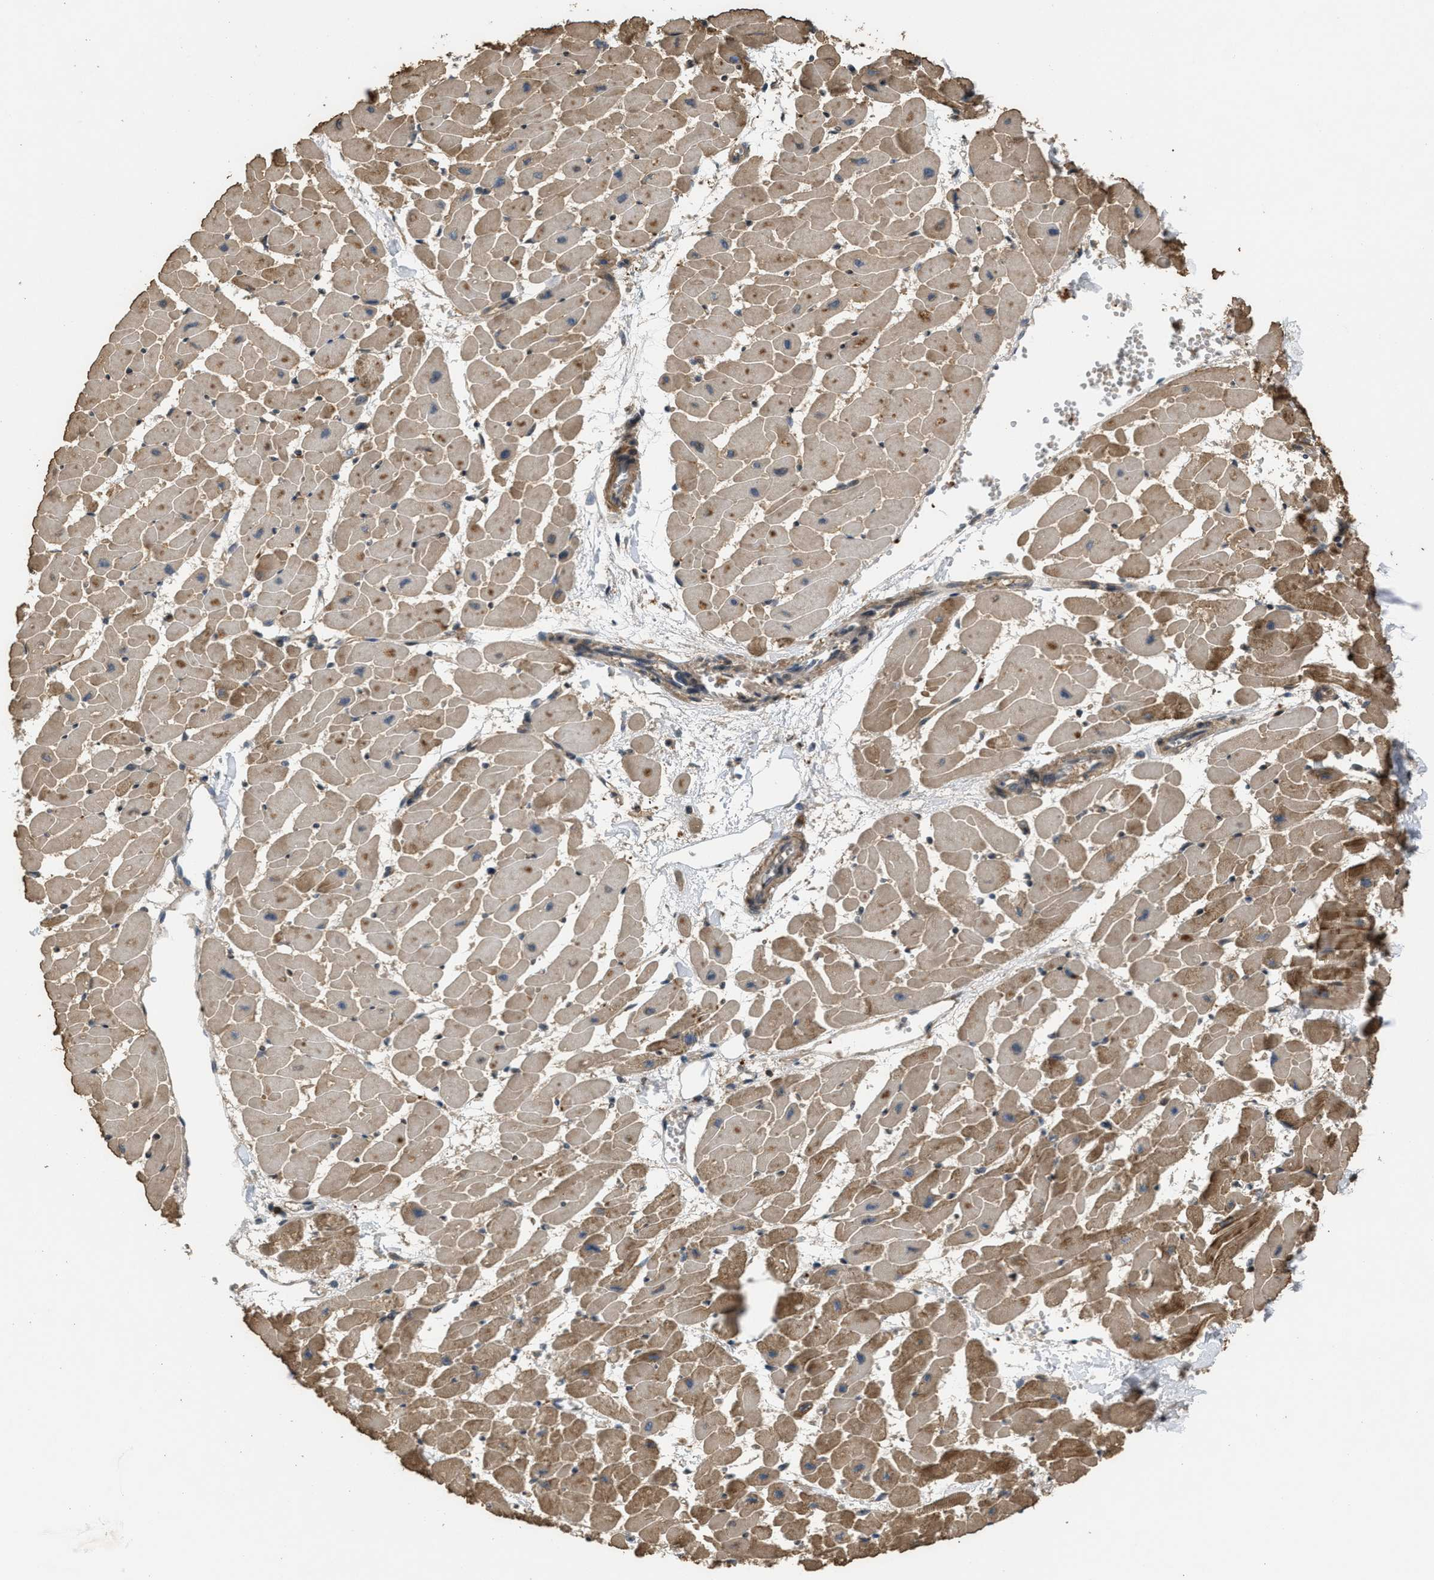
{"staining": {"intensity": "moderate", "quantity": ">75%", "location": "cytoplasmic/membranous"}, "tissue": "heart muscle", "cell_type": "Cardiomyocytes", "image_type": "normal", "snomed": [{"axis": "morphology", "description": "Normal tissue, NOS"}, {"axis": "topography", "description": "Heart"}], "caption": "Moderate cytoplasmic/membranous protein staining is appreciated in about >75% of cardiomyocytes in heart muscle. (DAB = brown stain, brightfield microscopy at high magnification).", "gene": "ARHGDIA", "patient": {"sex": "female", "age": 19}}